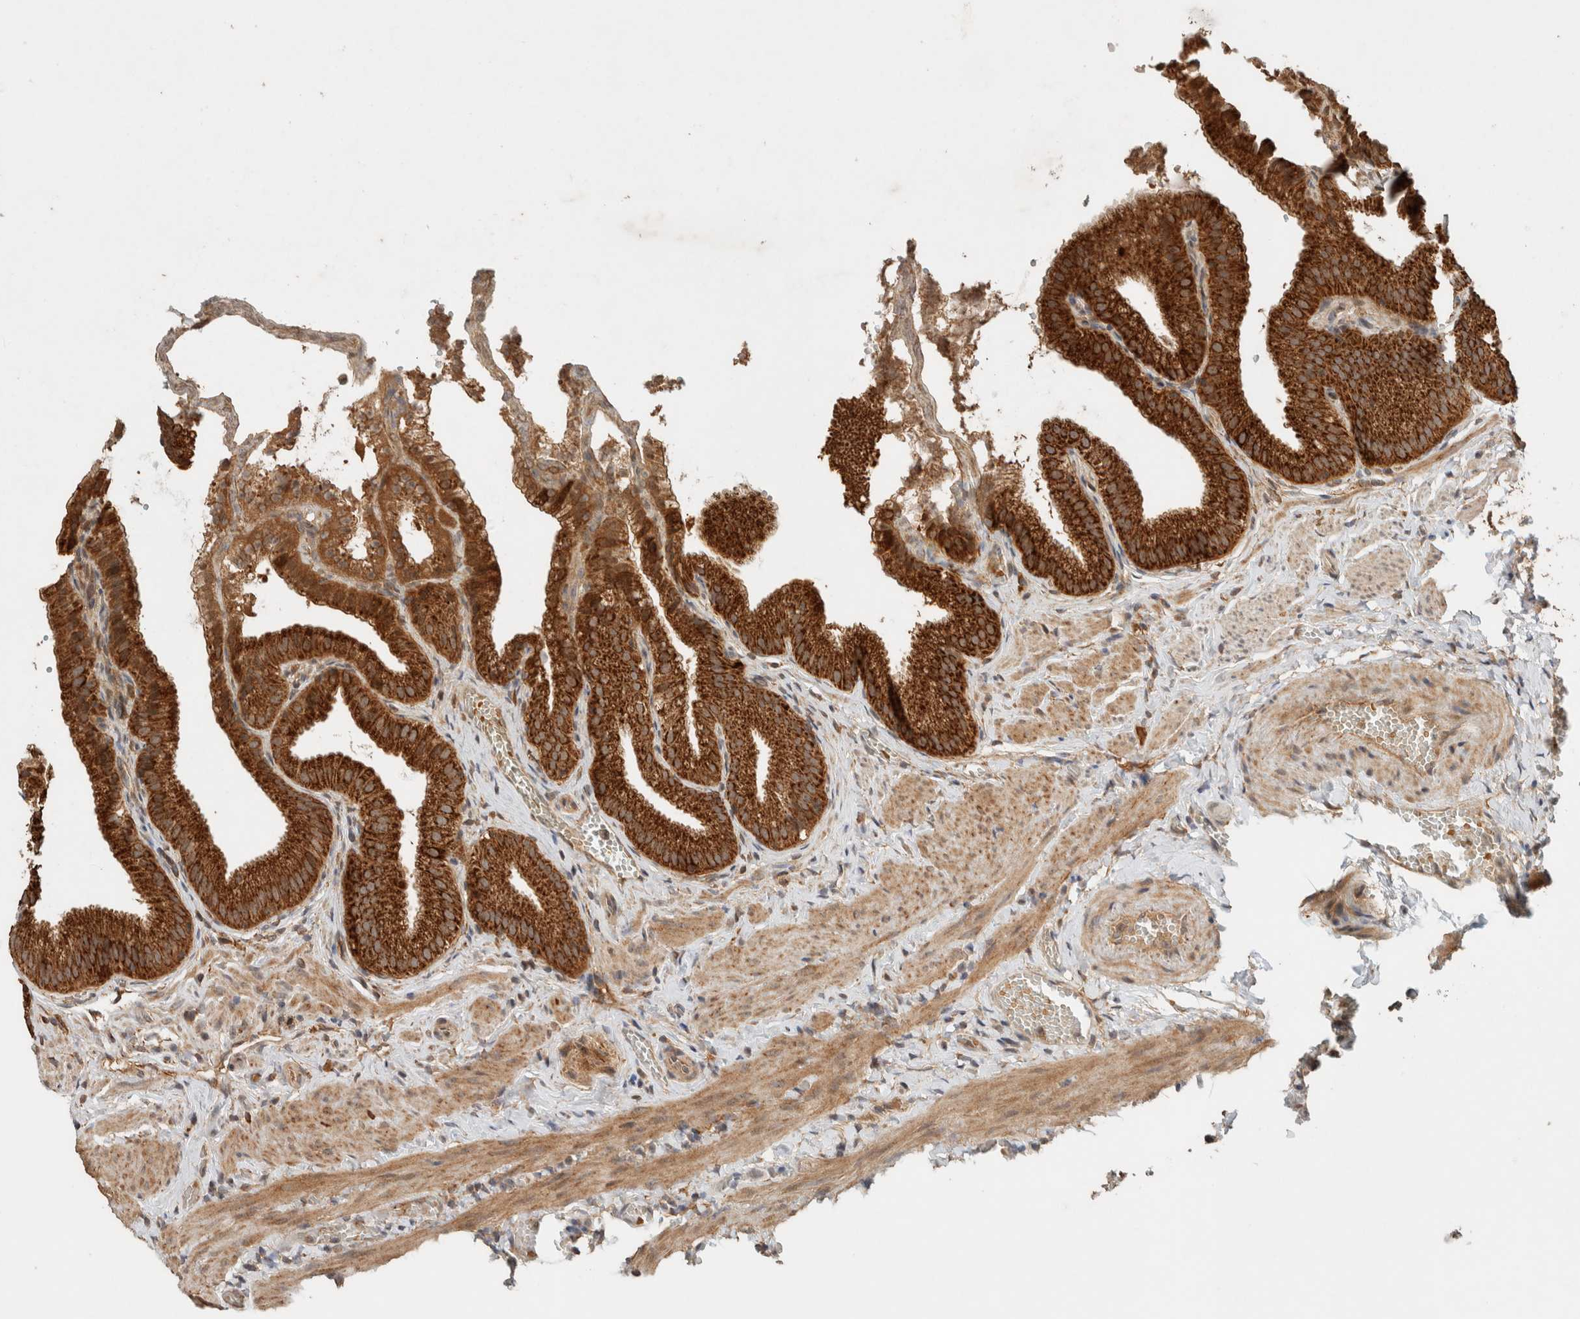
{"staining": {"intensity": "strong", "quantity": ">75%", "location": "cytoplasmic/membranous"}, "tissue": "gallbladder", "cell_type": "Glandular cells", "image_type": "normal", "snomed": [{"axis": "morphology", "description": "Normal tissue, NOS"}, {"axis": "topography", "description": "Gallbladder"}], "caption": "DAB immunohistochemical staining of benign human gallbladder shows strong cytoplasmic/membranous protein positivity in approximately >75% of glandular cells. Immunohistochemistry (ihc) stains the protein in brown and the nuclei are stained blue.", "gene": "EIF2B3", "patient": {"sex": "male", "age": 38}}